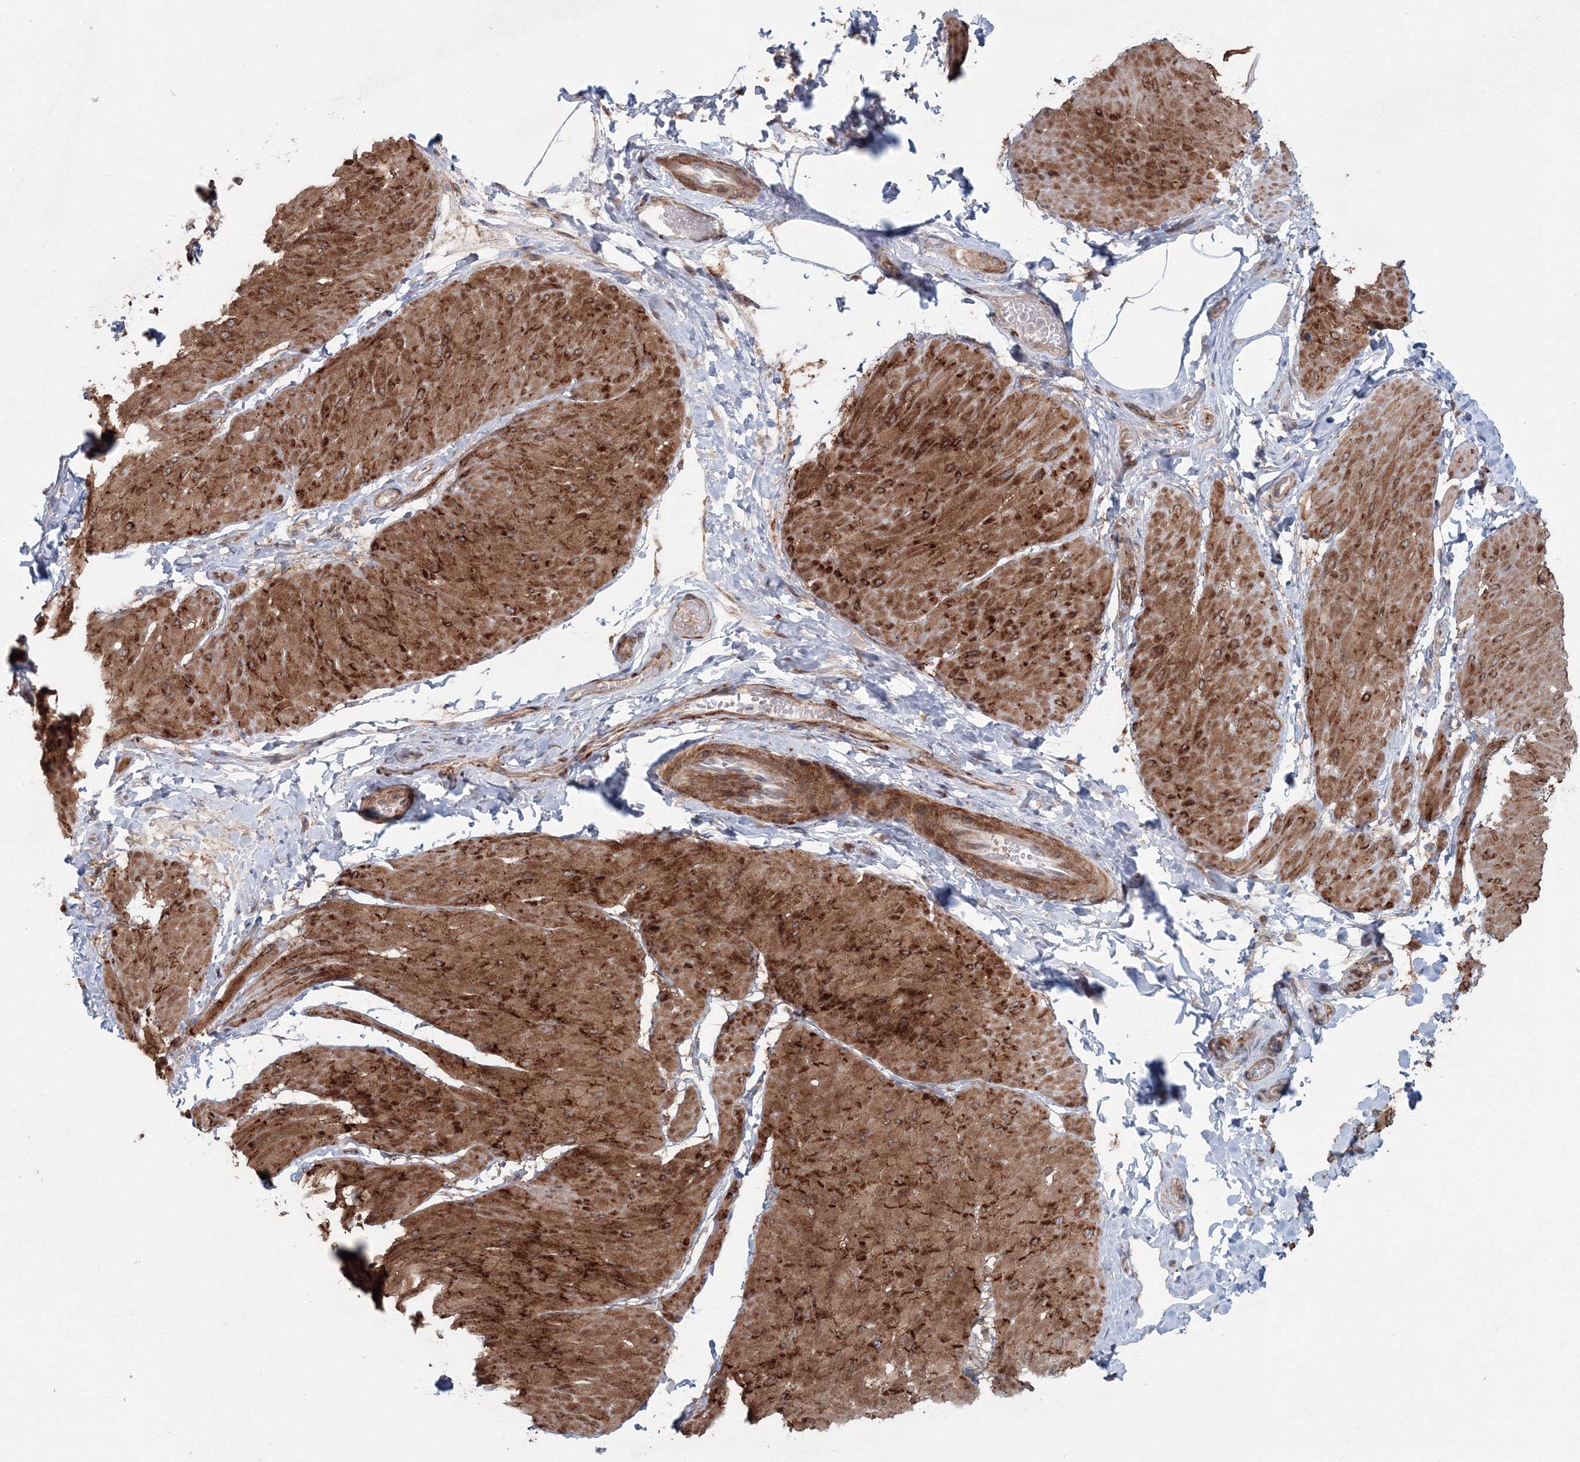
{"staining": {"intensity": "moderate", "quantity": ">75%", "location": "cytoplasmic/membranous"}, "tissue": "smooth muscle", "cell_type": "Smooth muscle cells", "image_type": "normal", "snomed": [{"axis": "morphology", "description": "Urothelial carcinoma, High grade"}, {"axis": "topography", "description": "Urinary bladder"}], "caption": "About >75% of smooth muscle cells in normal smooth muscle exhibit moderate cytoplasmic/membranous protein positivity as visualized by brown immunohistochemical staining.", "gene": "SH3PXD2A", "patient": {"sex": "male", "age": 46}}